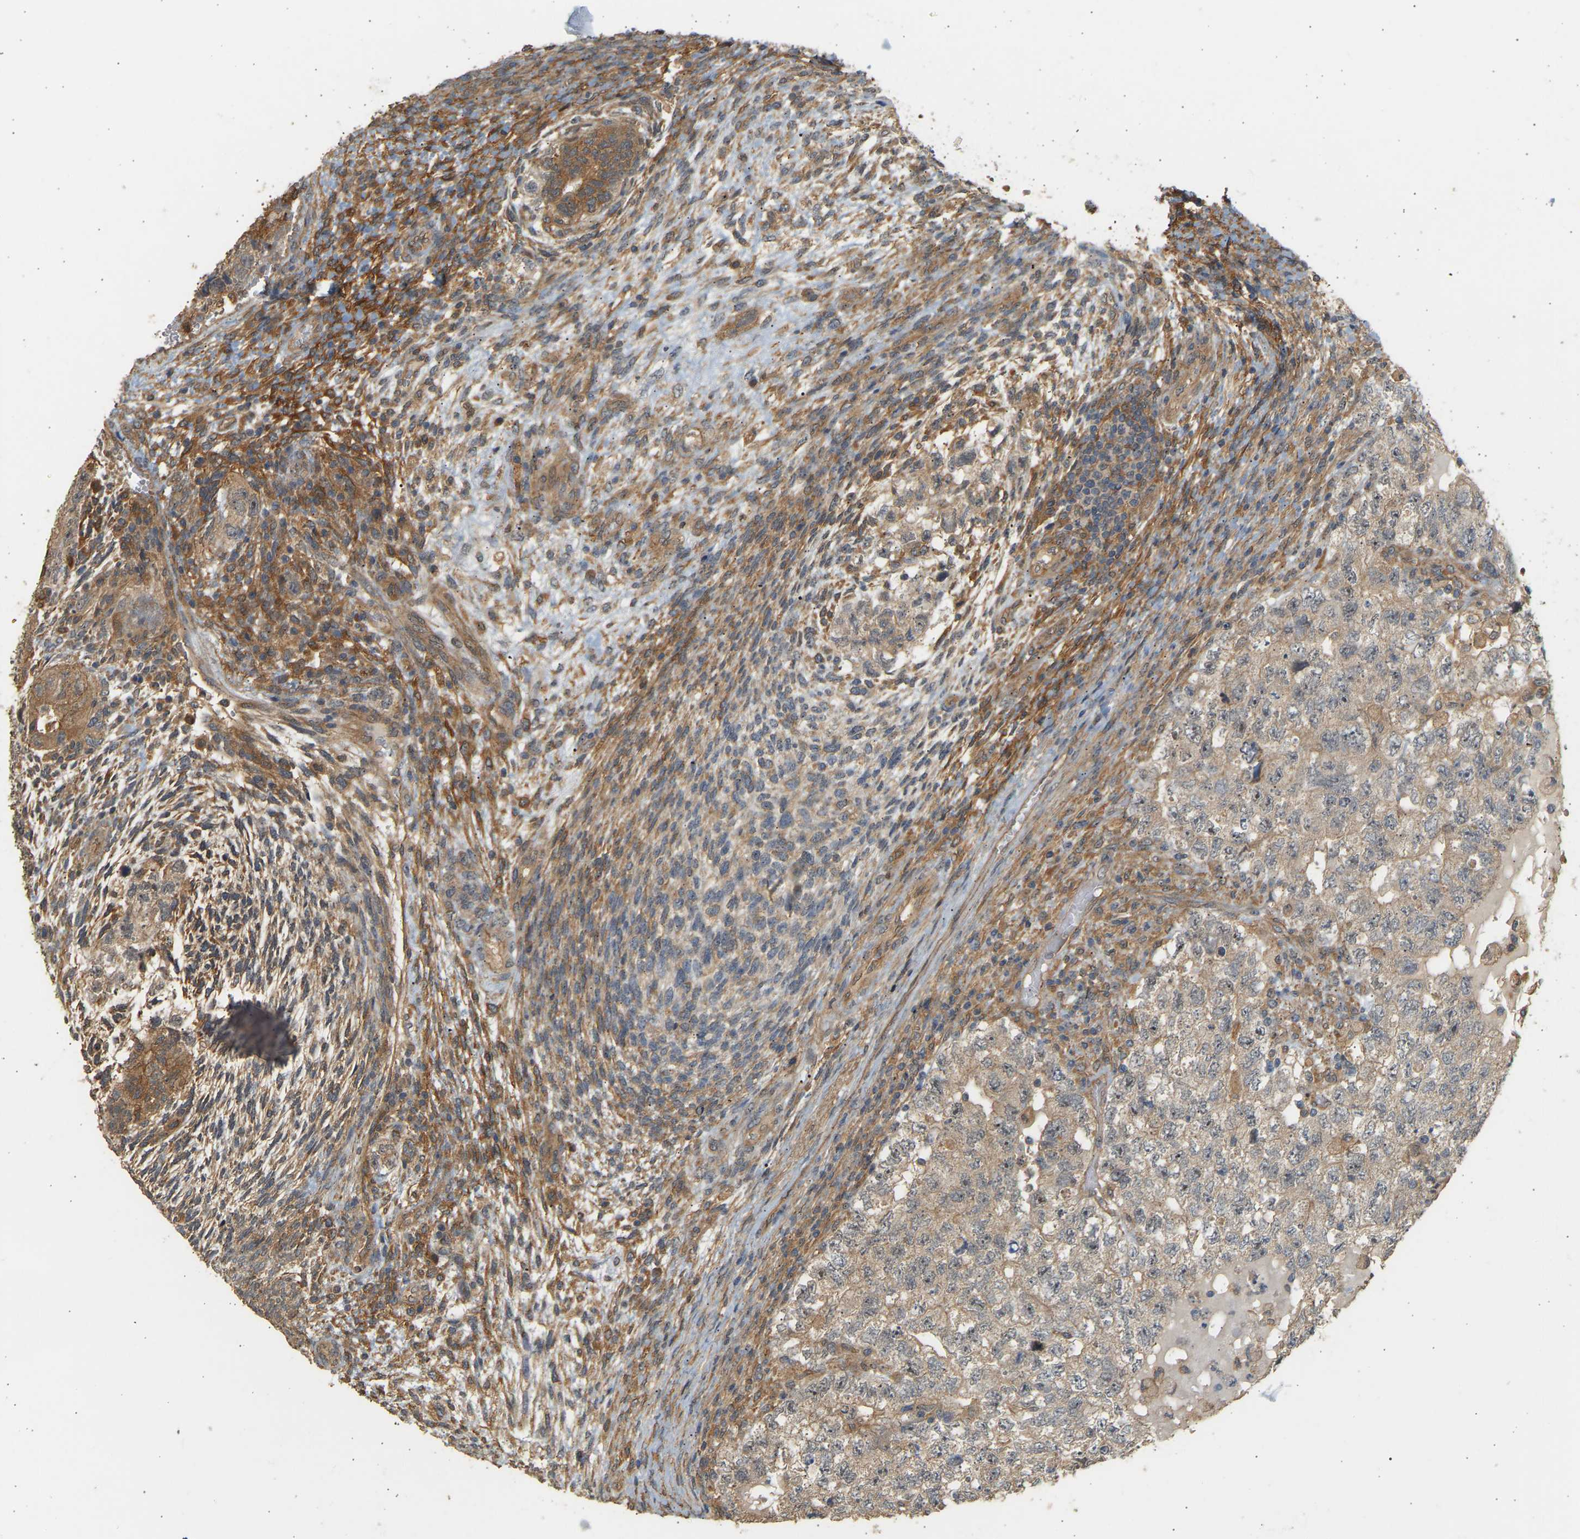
{"staining": {"intensity": "weak", "quantity": "25%-75%", "location": "cytoplasmic/membranous"}, "tissue": "testis cancer", "cell_type": "Tumor cells", "image_type": "cancer", "snomed": [{"axis": "morphology", "description": "Carcinoma, Embryonal, NOS"}, {"axis": "topography", "description": "Testis"}], "caption": "About 25%-75% of tumor cells in testis embryonal carcinoma exhibit weak cytoplasmic/membranous protein expression as visualized by brown immunohistochemical staining.", "gene": "RGL1", "patient": {"sex": "male", "age": 36}}